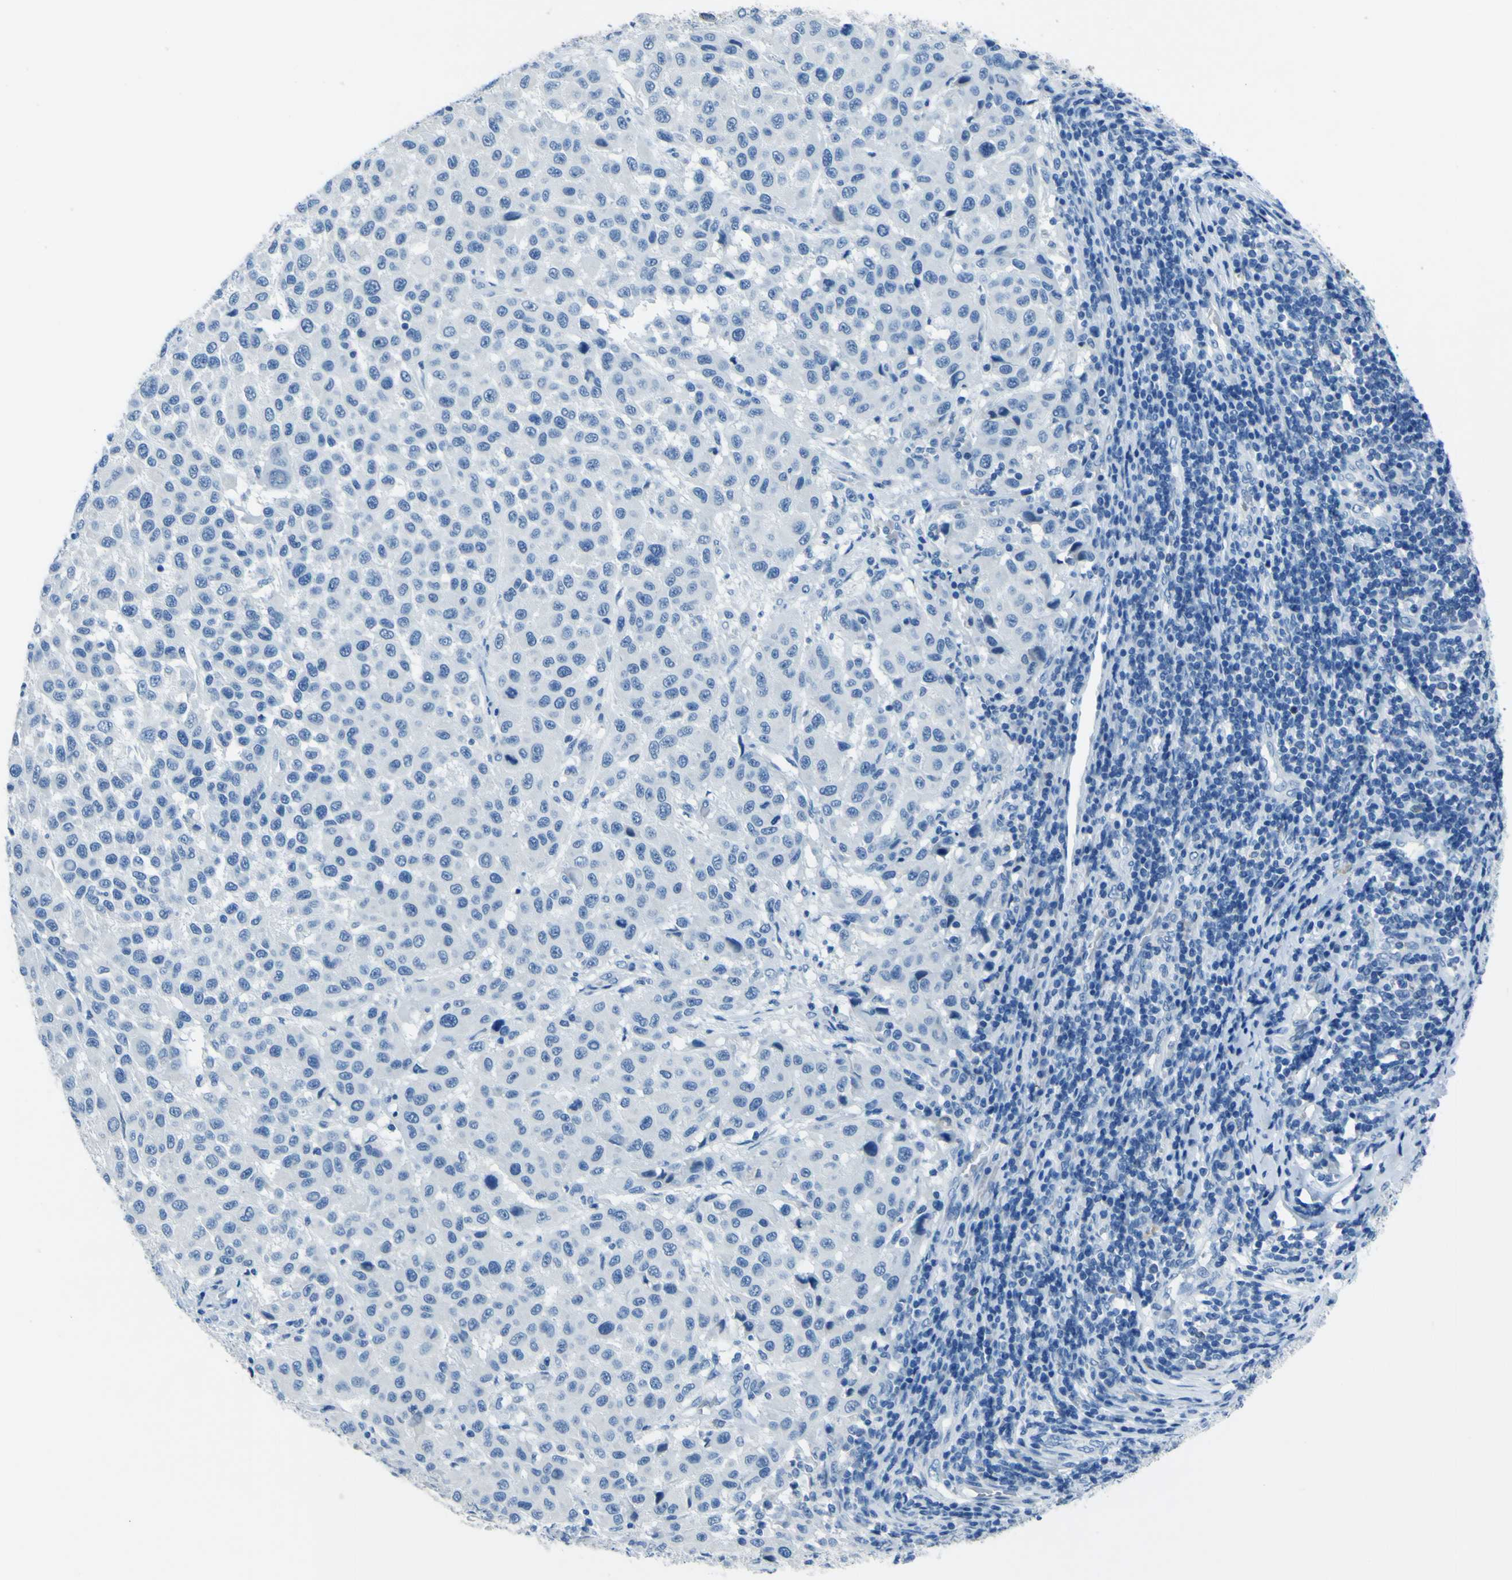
{"staining": {"intensity": "negative", "quantity": "none", "location": "none"}, "tissue": "melanoma", "cell_type": "Tumor cells", "image_type": "cancer", "snomed": [{"axis": "morphology", "description": "Malignant melanoma, Metastatic site"}, {"axis": "topography", "description": "Lymph node"}], "caption": "The histopathology image demonstrates no significant expression in tumor cells of melanoma.", "gene": "PHKG1", "patient": {"sex": "male", "age": 61}}